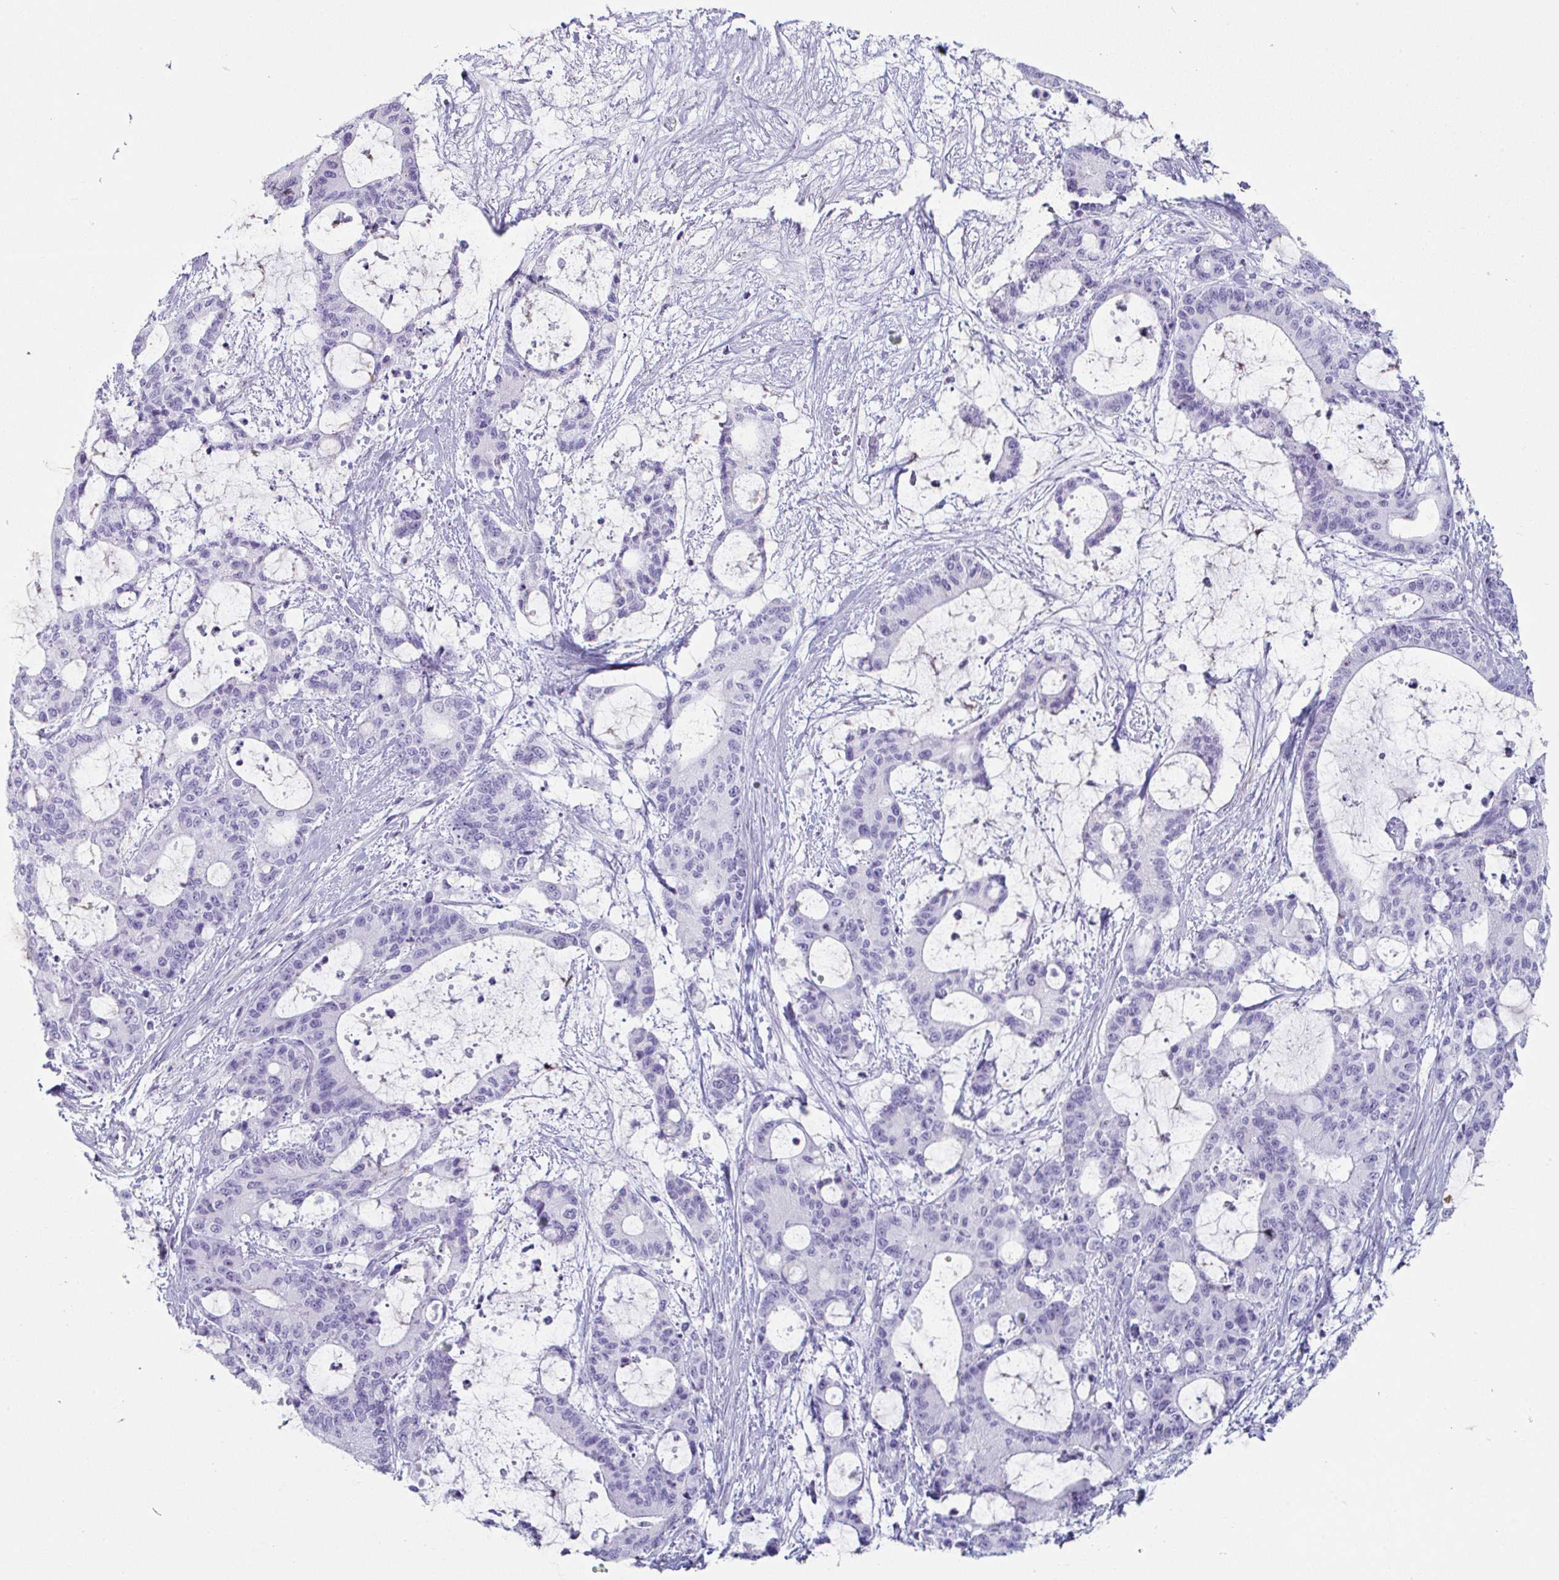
{"staining": {"intensity": "negative", "quantity": "none", "location": "none"}, "tissue": "liver cancer", "cell_type": "Tumor cells", "image_type": "cancer", "snomed": [{"axis": "morphology", "description": "Normal tissue, NOS"}, {"axis": "morphology", "description": "Cholangiocarcinoma"}, {"axis": "topography", "description": "Liver"}, {"axis": "topography", "description": "Peripheral nerve tissue"}], "caption": "Immunohistochemistry image of human liver cholangiocarcinoma stained for a protein (brown), which reveals no expression in tumor cells.", "gene": "CREG2", "patient": {"sex": "female", "age": 73}}